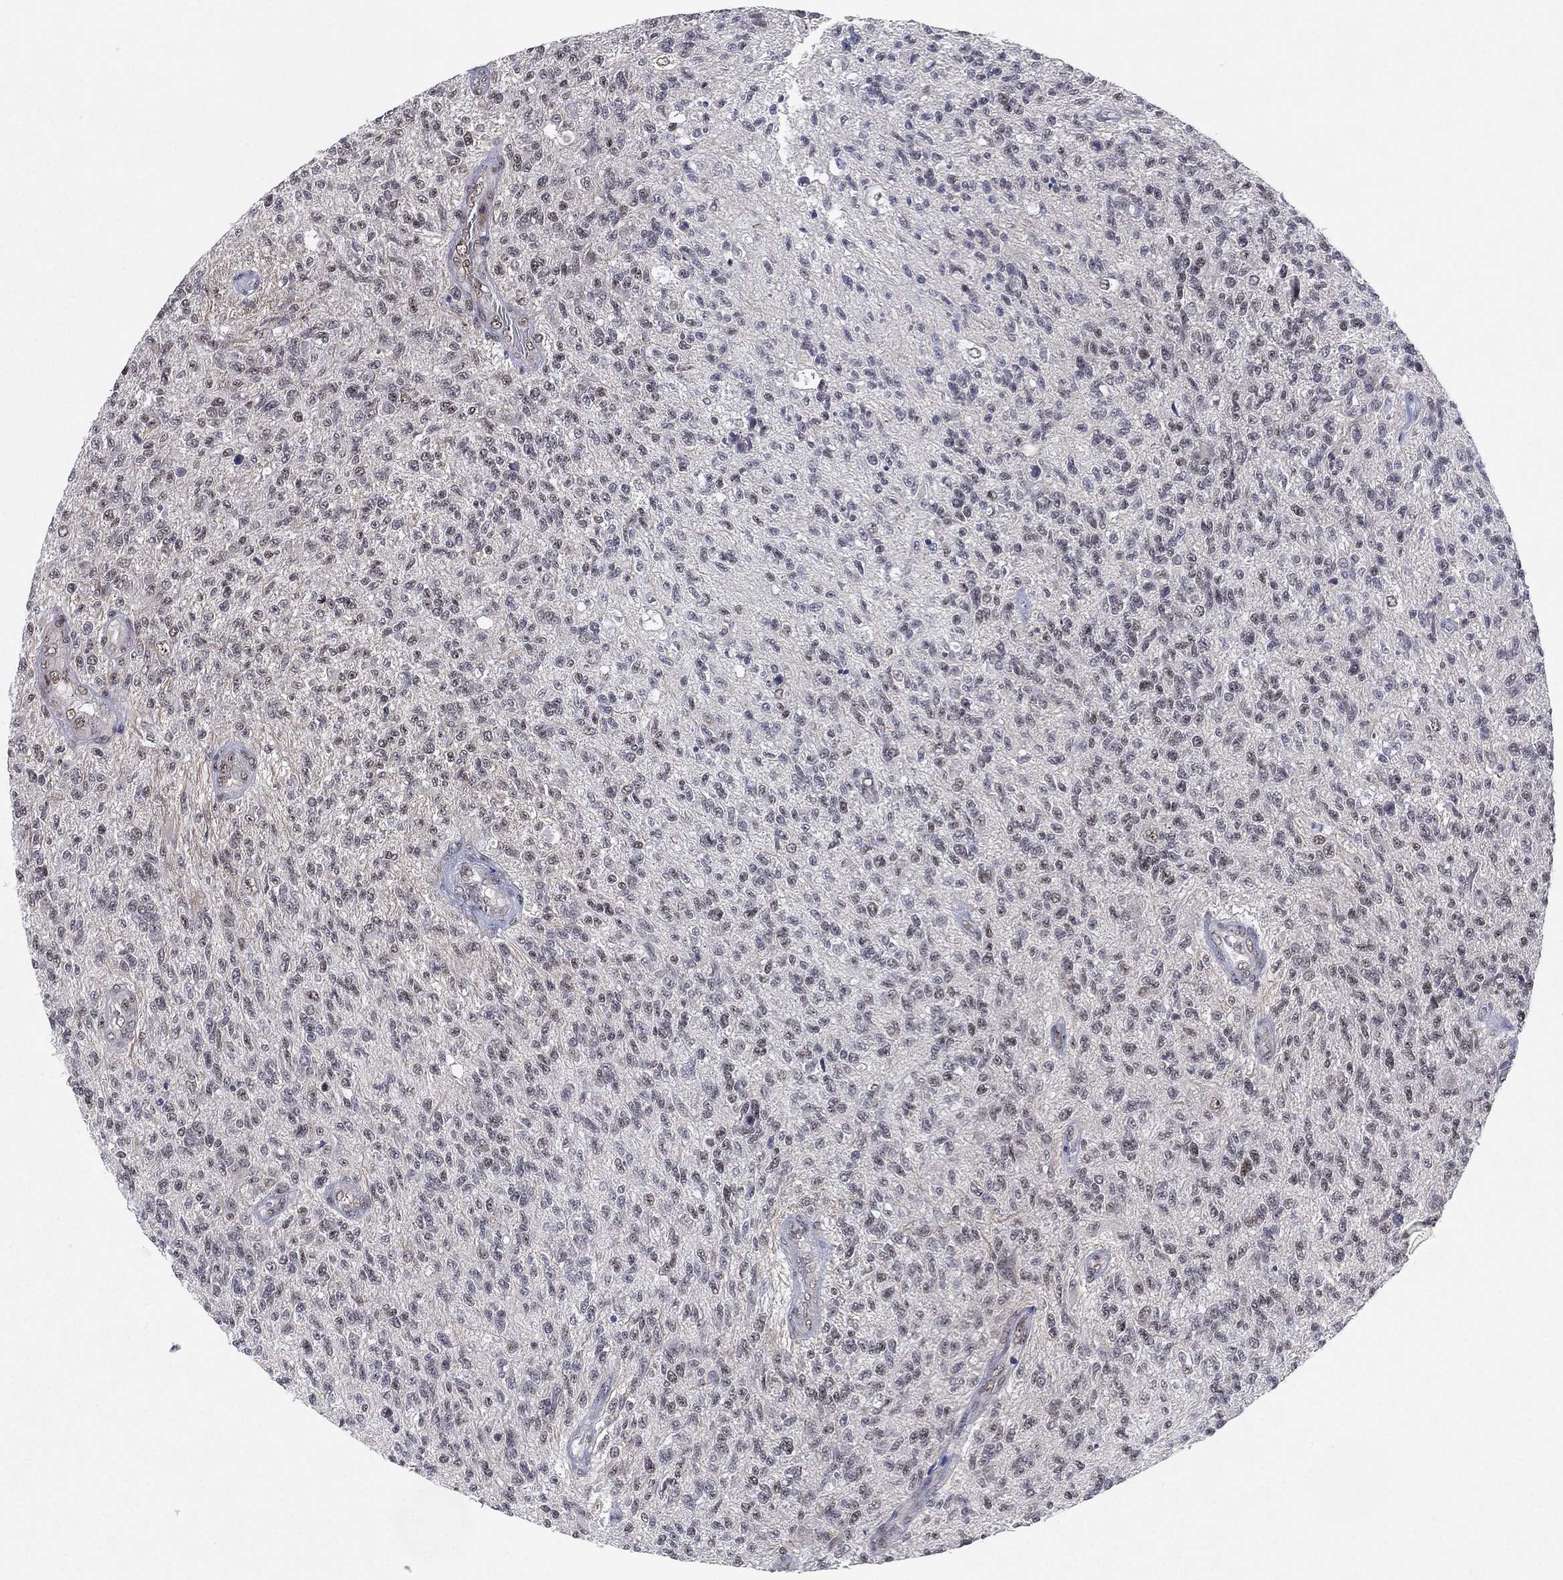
{"staining": {"intensity": "moderate", "quantity": "<25%", "location": "nuclear"}, "tissue": "glioma", "cell_type": "Tumor cells", "image_type": "cancer", "snomed": [{"axis": "morphology", "description": "Glioma, malignant, High grade"}, {"axis": "topography", "description": "Brain"}], "caption": "A high-resolution photomicrograph shows immunohistochemistry (IHC) staining of high-grade glioma (malignant), which shows moderate nuclear expression in approximately <25% of tumor cells.", "gene": "DGCR8", "patient": {"sex": "male", "age": 56}}